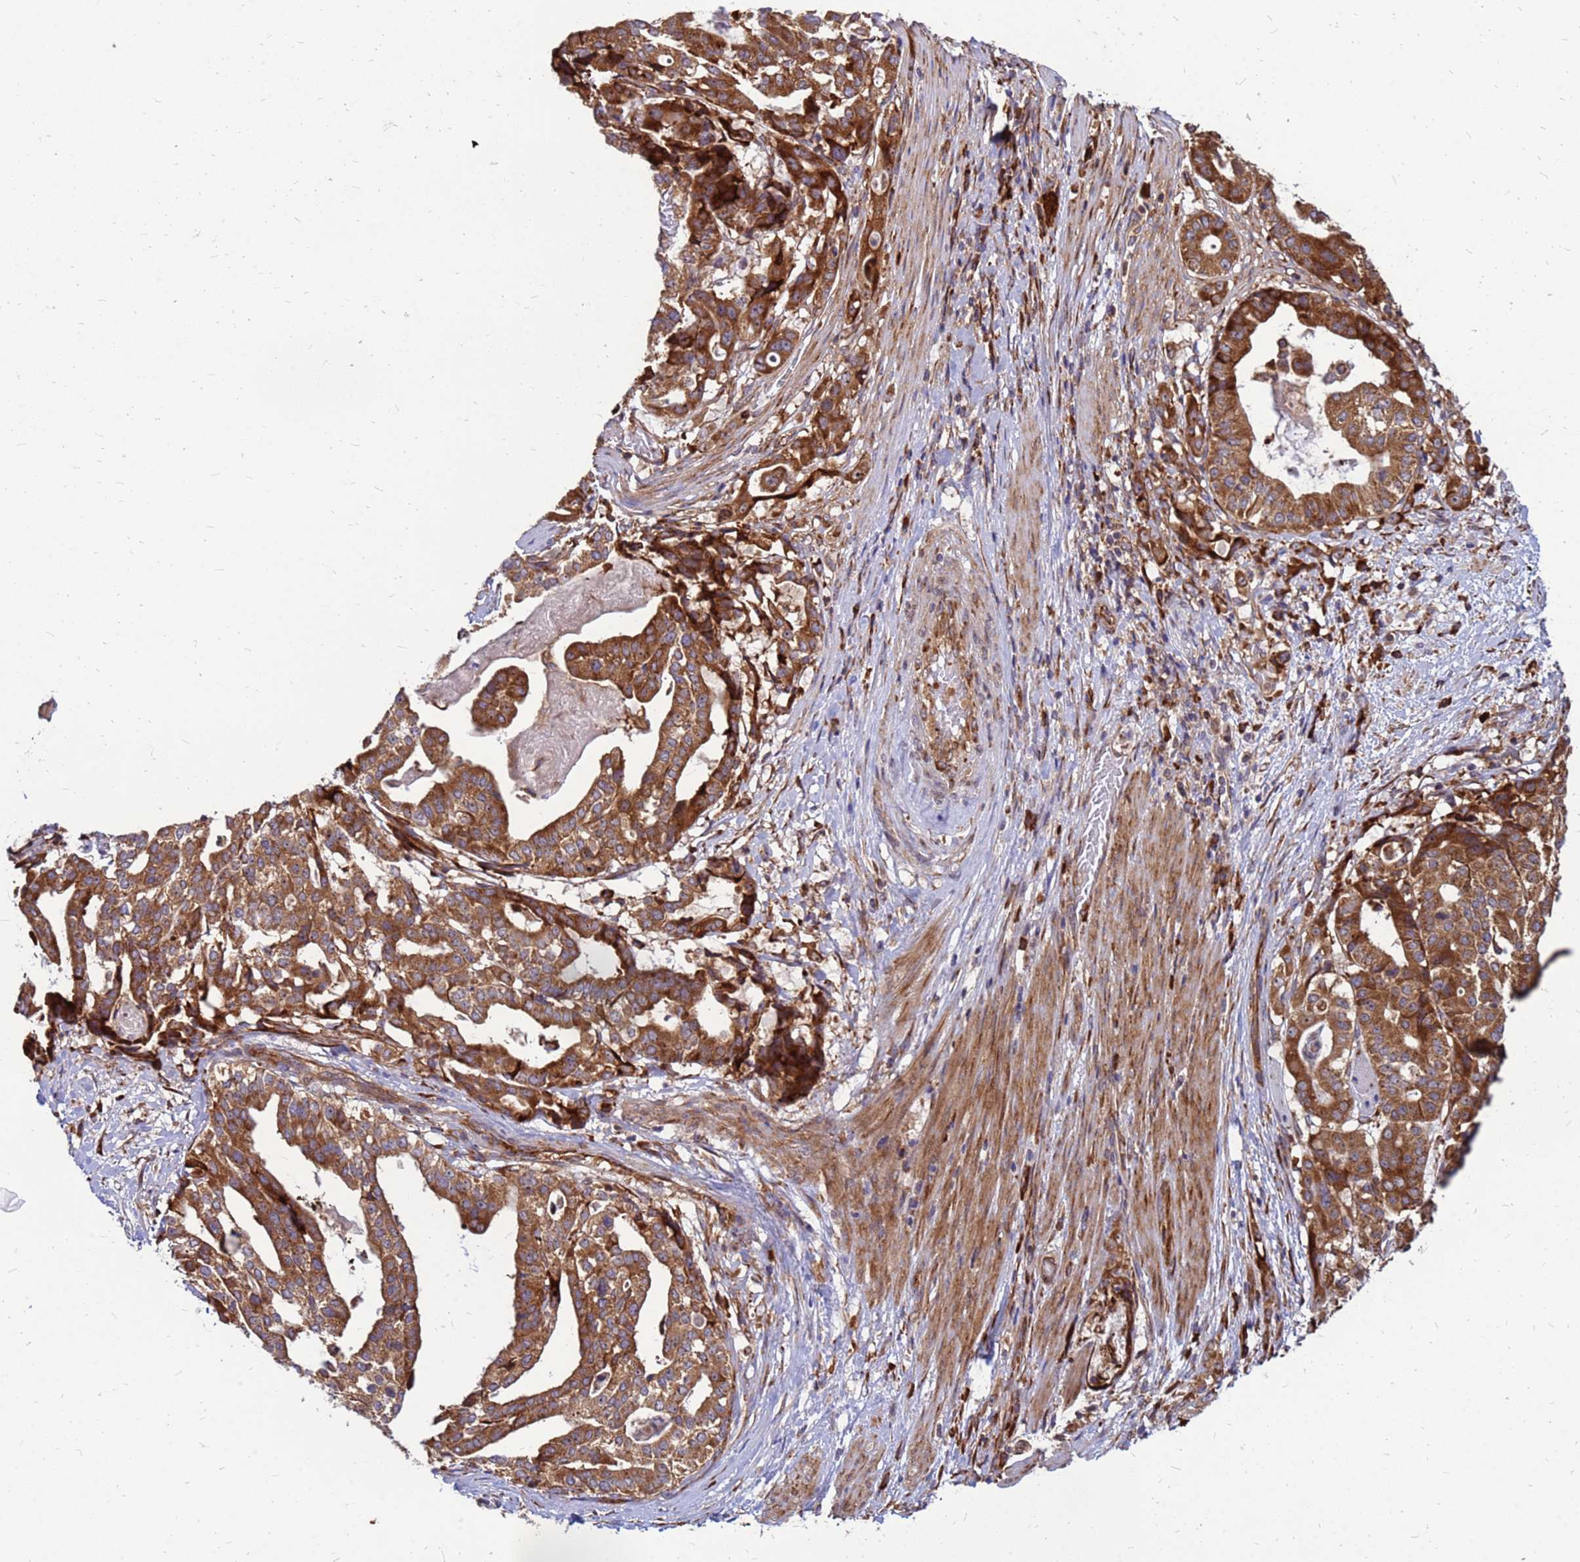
{"staining": {"intensity": "strong", "quantity": ">75%", "location": "cytoplasmic/membranous"}, "tissue": "stomach cancer", "cell_type": "Tumor cells", "image_type": "cancer", "snomed": [{"axis": "morphology", "description": "Adenocarcinoma, NOS"}, {"axis": "topography", "description": "Stomach"}], "caption": "About >75% of tumor cells in stomach cancer (adenocarcinoma) demonstrate strong cytoplasmic/membranous protein expression as visualized by brown immunohistochemical staining.", "gene": "RPL8", "patient": {"sex": "male", "age": 48}}